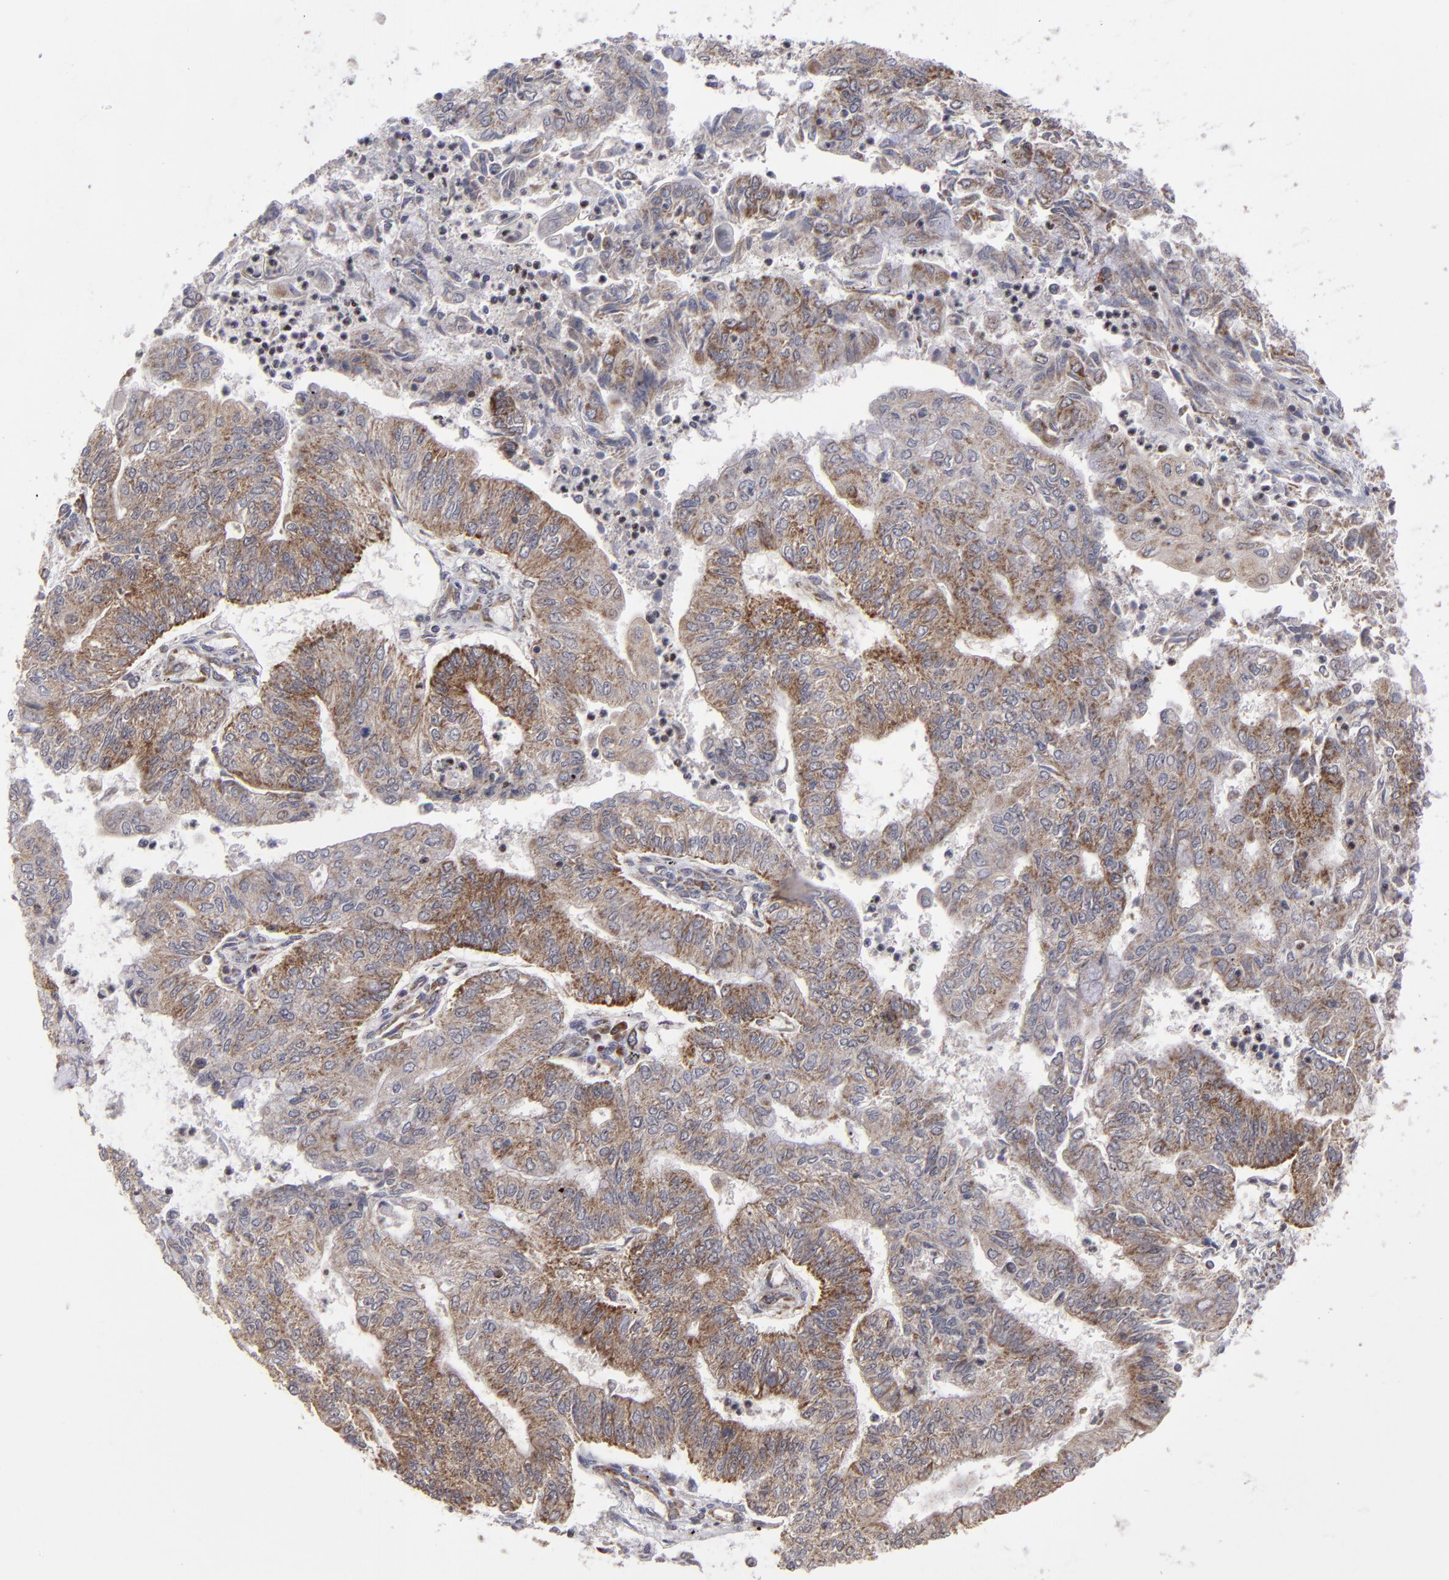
{"staining": {"intensity": "strong", "quantity": "25%-75%", "location": "cytoplasmic/membranous"}, "tissue": "endometrial cancer", "cell_type": "Tumor cells", "image_type": "cancer", "snomed": [{"axis": "morphology", "description": "Adenocarcinoma, NOS"}, {"axis": "topography", "description": "Endometrium"}], "caption": "Adenocarcinoma (endometrial) stained with a protein marker demonstrates strong staining in tumor cells.", "gene": "GLCCI1", "patient": {"sex": "female", "age": 59}}